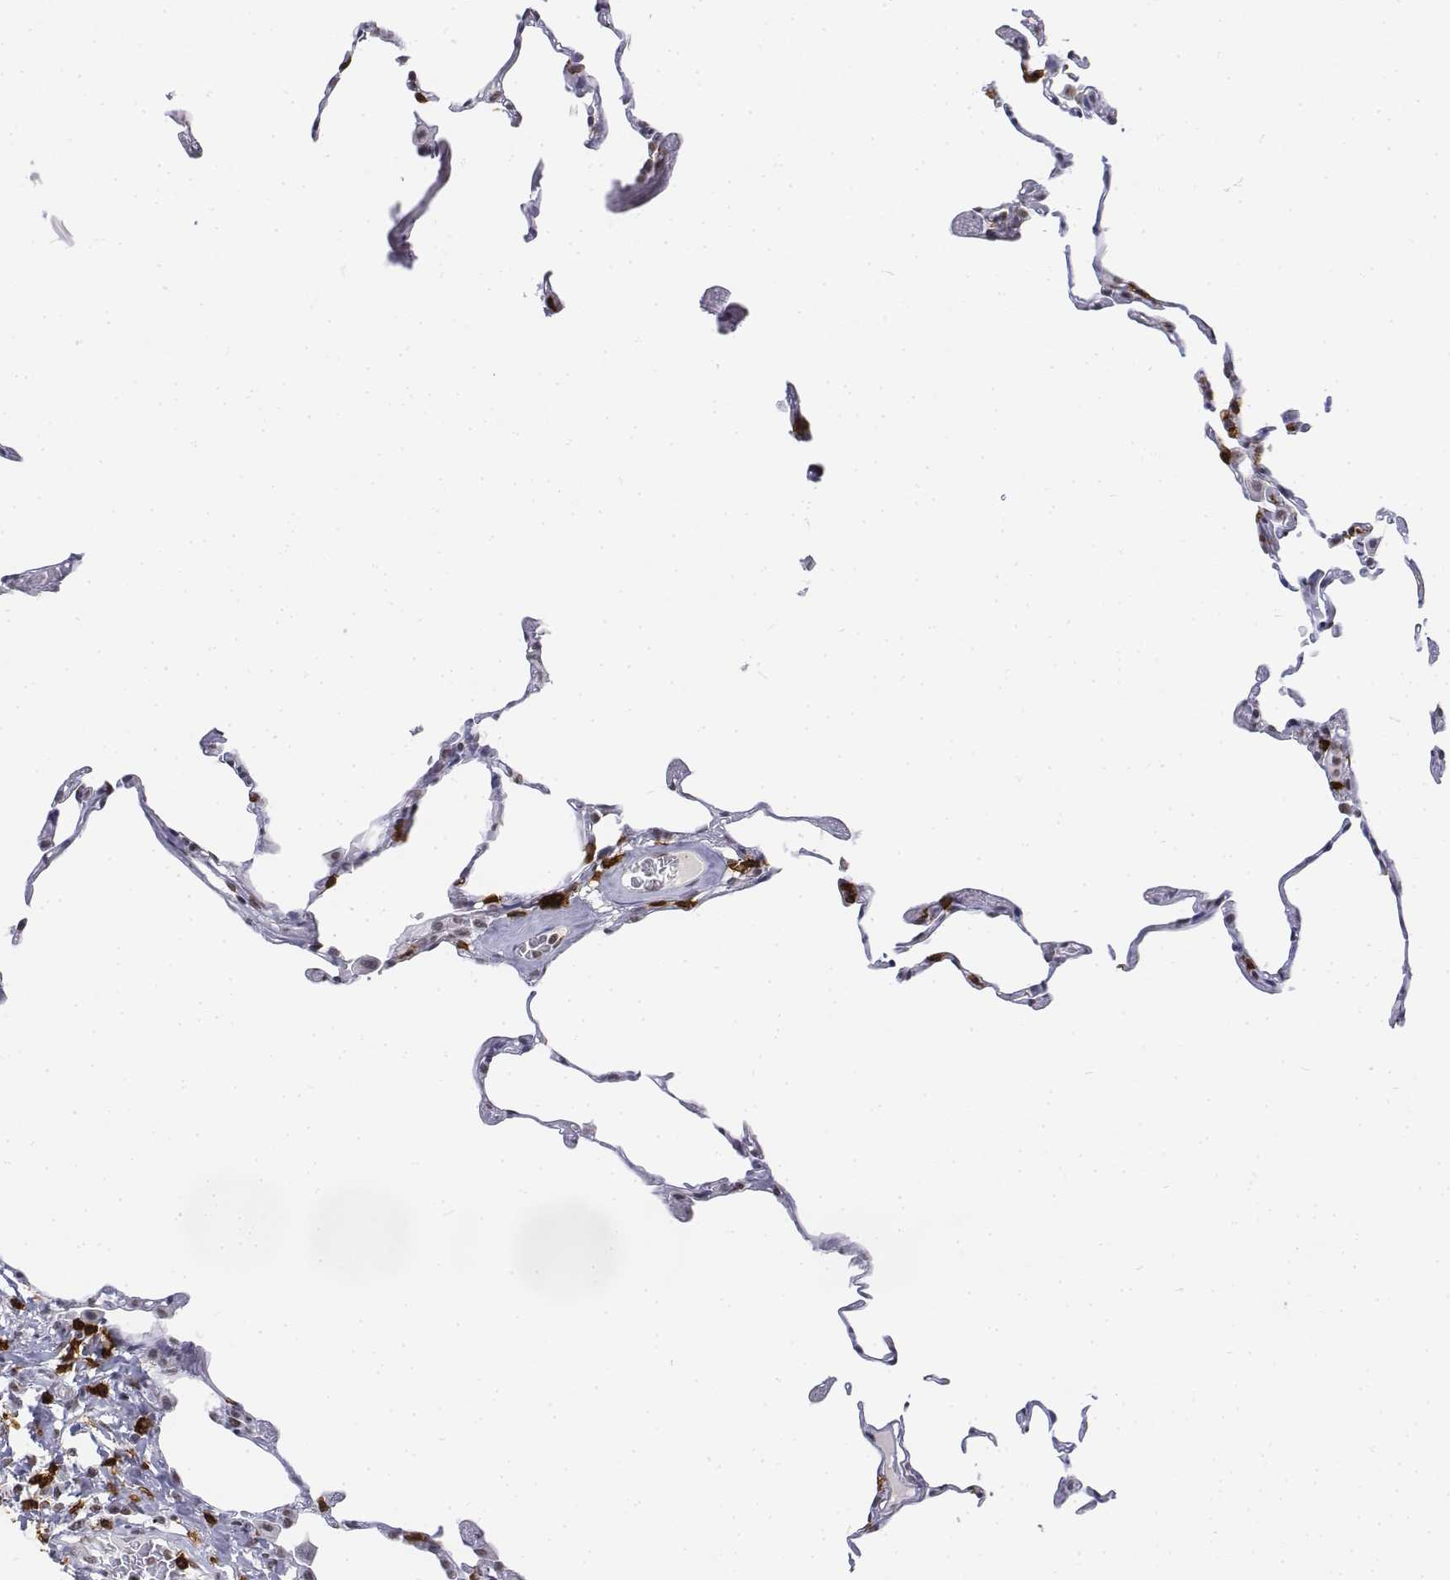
{"staining": {"intensity": "negative", "quantity": "none", "location": "none"}, "tissue": "lung", "cell_type": "Alveolar cells", "image_type": "normal", "snomed": [{"axis": "morphology", "description": "Normal tissue, NOS"}, {"axis": "topography", "description": "Lung"}], "caption": "Immunohistochemistry micrograph of benign lung: lung stained with DAB (3,3'-diaminobenzidine) demonstrates no significant protein staining in alveolar cells. Brightfield microscopy of immunohistochemistry stained with DAB (3,3'-diaminobenzidine) (brown) and hematoxylin (blue), captured at high magnification.", "gene": "CD3E", "patient": {"sex": "female", "age": 57}}